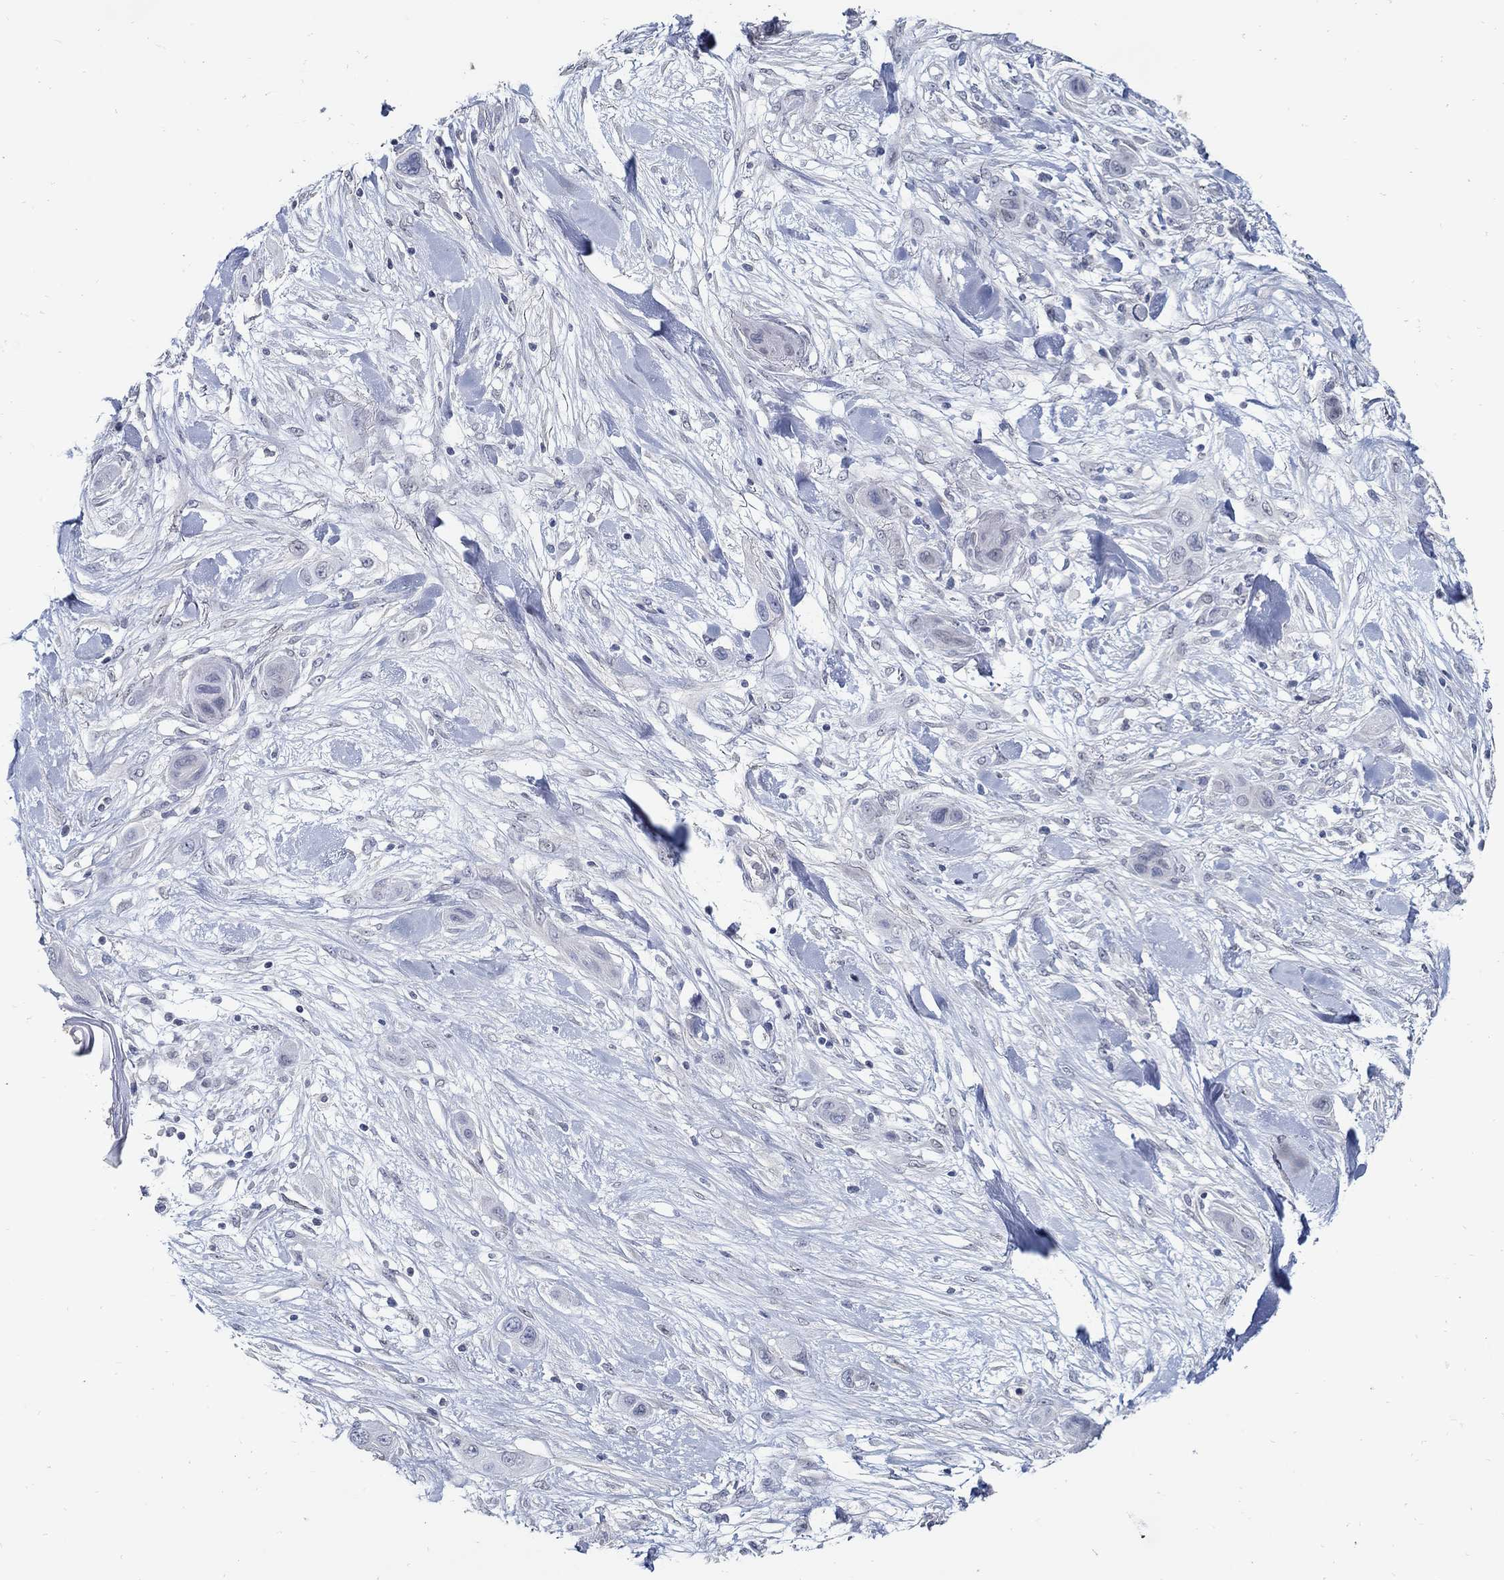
{"staining": {"intensity": "negative", "quantity": "none", "location": "none"}, "tissue": "skin cancer", "cell_type": "Tumor cells", "image_type": "cancer", "snomed": [{"axis": "morphology", "description": "Squamous cell carcinoma, NOS"}, {"axis": "topography", "description": "Skin"}], "caption": "High magnification brightfield microscopy of skin squamous cell carcinoma stained with DAB (brown) and counterstained with hematoxylin (blue): tumor cells show no significant expression.", "gene": "USP29", "patient": {"sex": "male", "age": 79}}